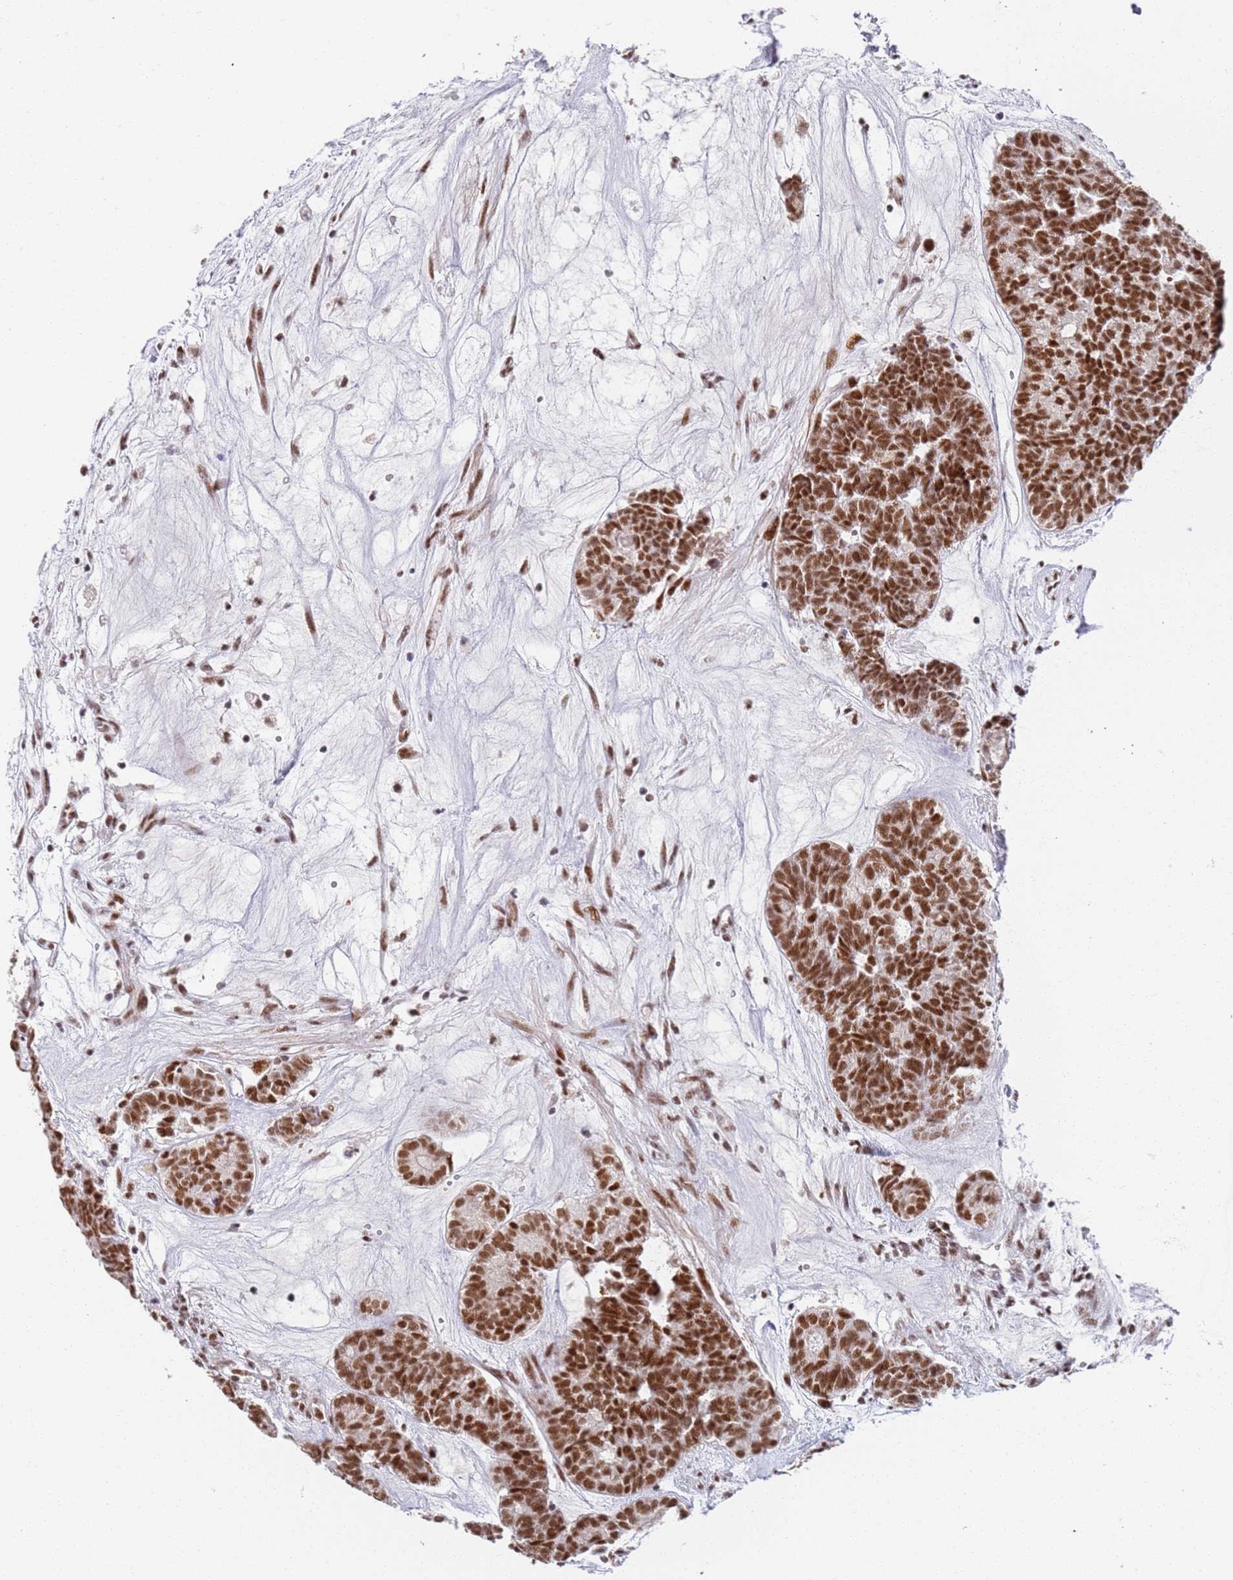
{"staining": {"intensity": "strong", "quantity": ">75%", "location": "nuclear"}, "tissue": "head and neck cancer", "cell_type": "Tumor cells", "image_type": "cancer", "snomed": [{"axis": "morphology", "description": "Adenocarcinoma, NOS"}, {"axis": "topography", "description": "Head-Neck"}], "caption": "Approximately >75% of tumor cells in human head and neck cancer (adenocarcinoma) reveal strong nuclear protein positivity as visualized by brown immunohistochemical staining.", "gene": "AKAP8L", "patient": {"sex": "female", "age": 81}}